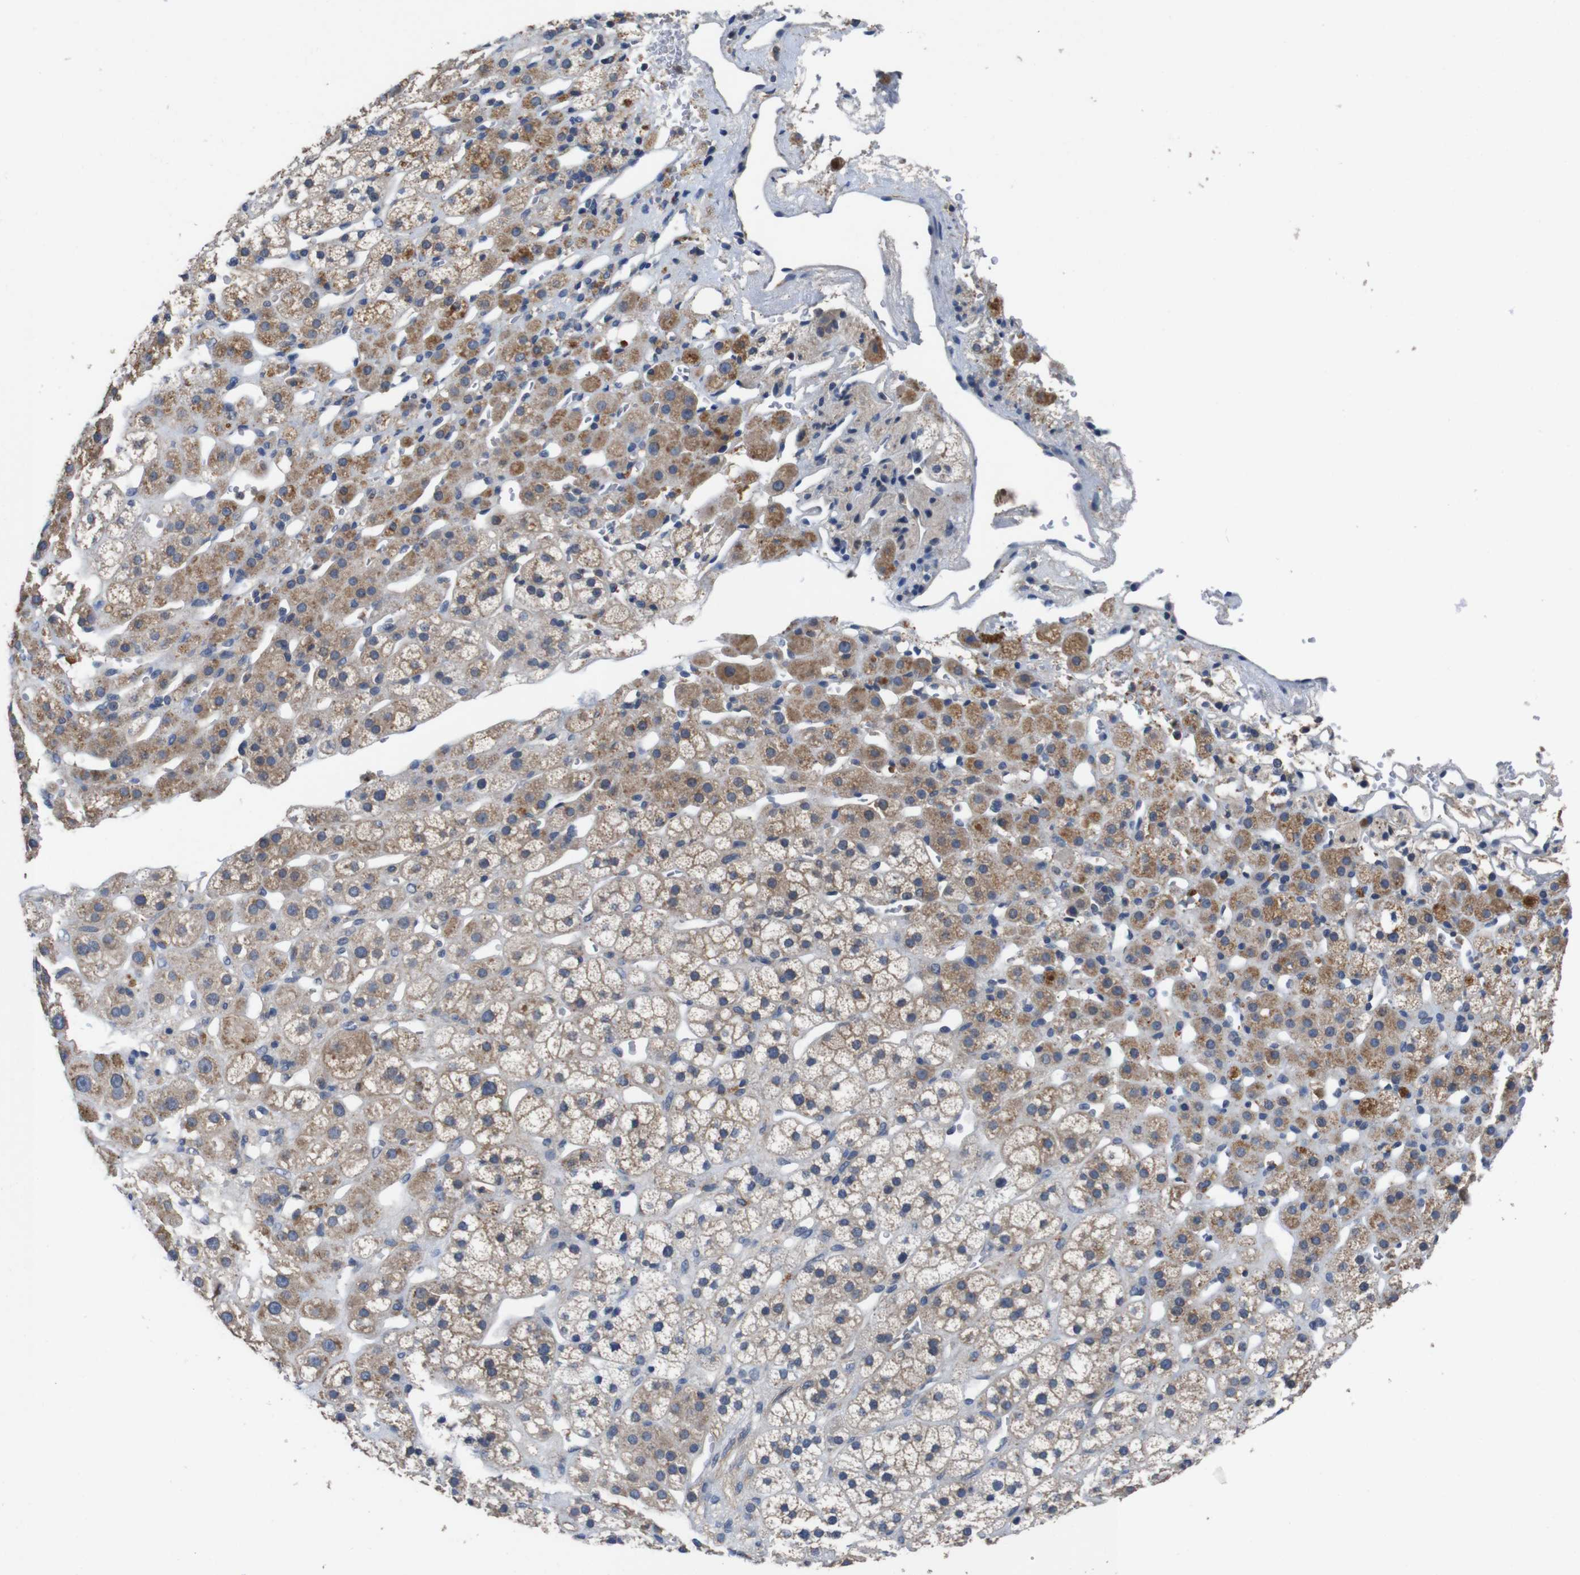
{"staining": {"intensity": "moderate", "quantity": ">75%", "location": "cytoplasmic/membranous"}, "tissue": "adrenal gland", "cell_type": "Glandular cells", "image_type": "normal", "snomed": [{"axis": "morphology", "description": "Normal tissue, NOS"}, {"axis": "topography", "description": "Adrenal gland"}], "caption": "An immunohistochemistry micrograph of normal tissue is shown. Protein staining in brown labels moderate cytoplasmic/membranous positivity in adrenal gland within glandular cells. The protein is shown in brown color, while the nuclei are stained blue.", "gene": "GLIPR1", "patient": {"sex": "male", "age": 56}}